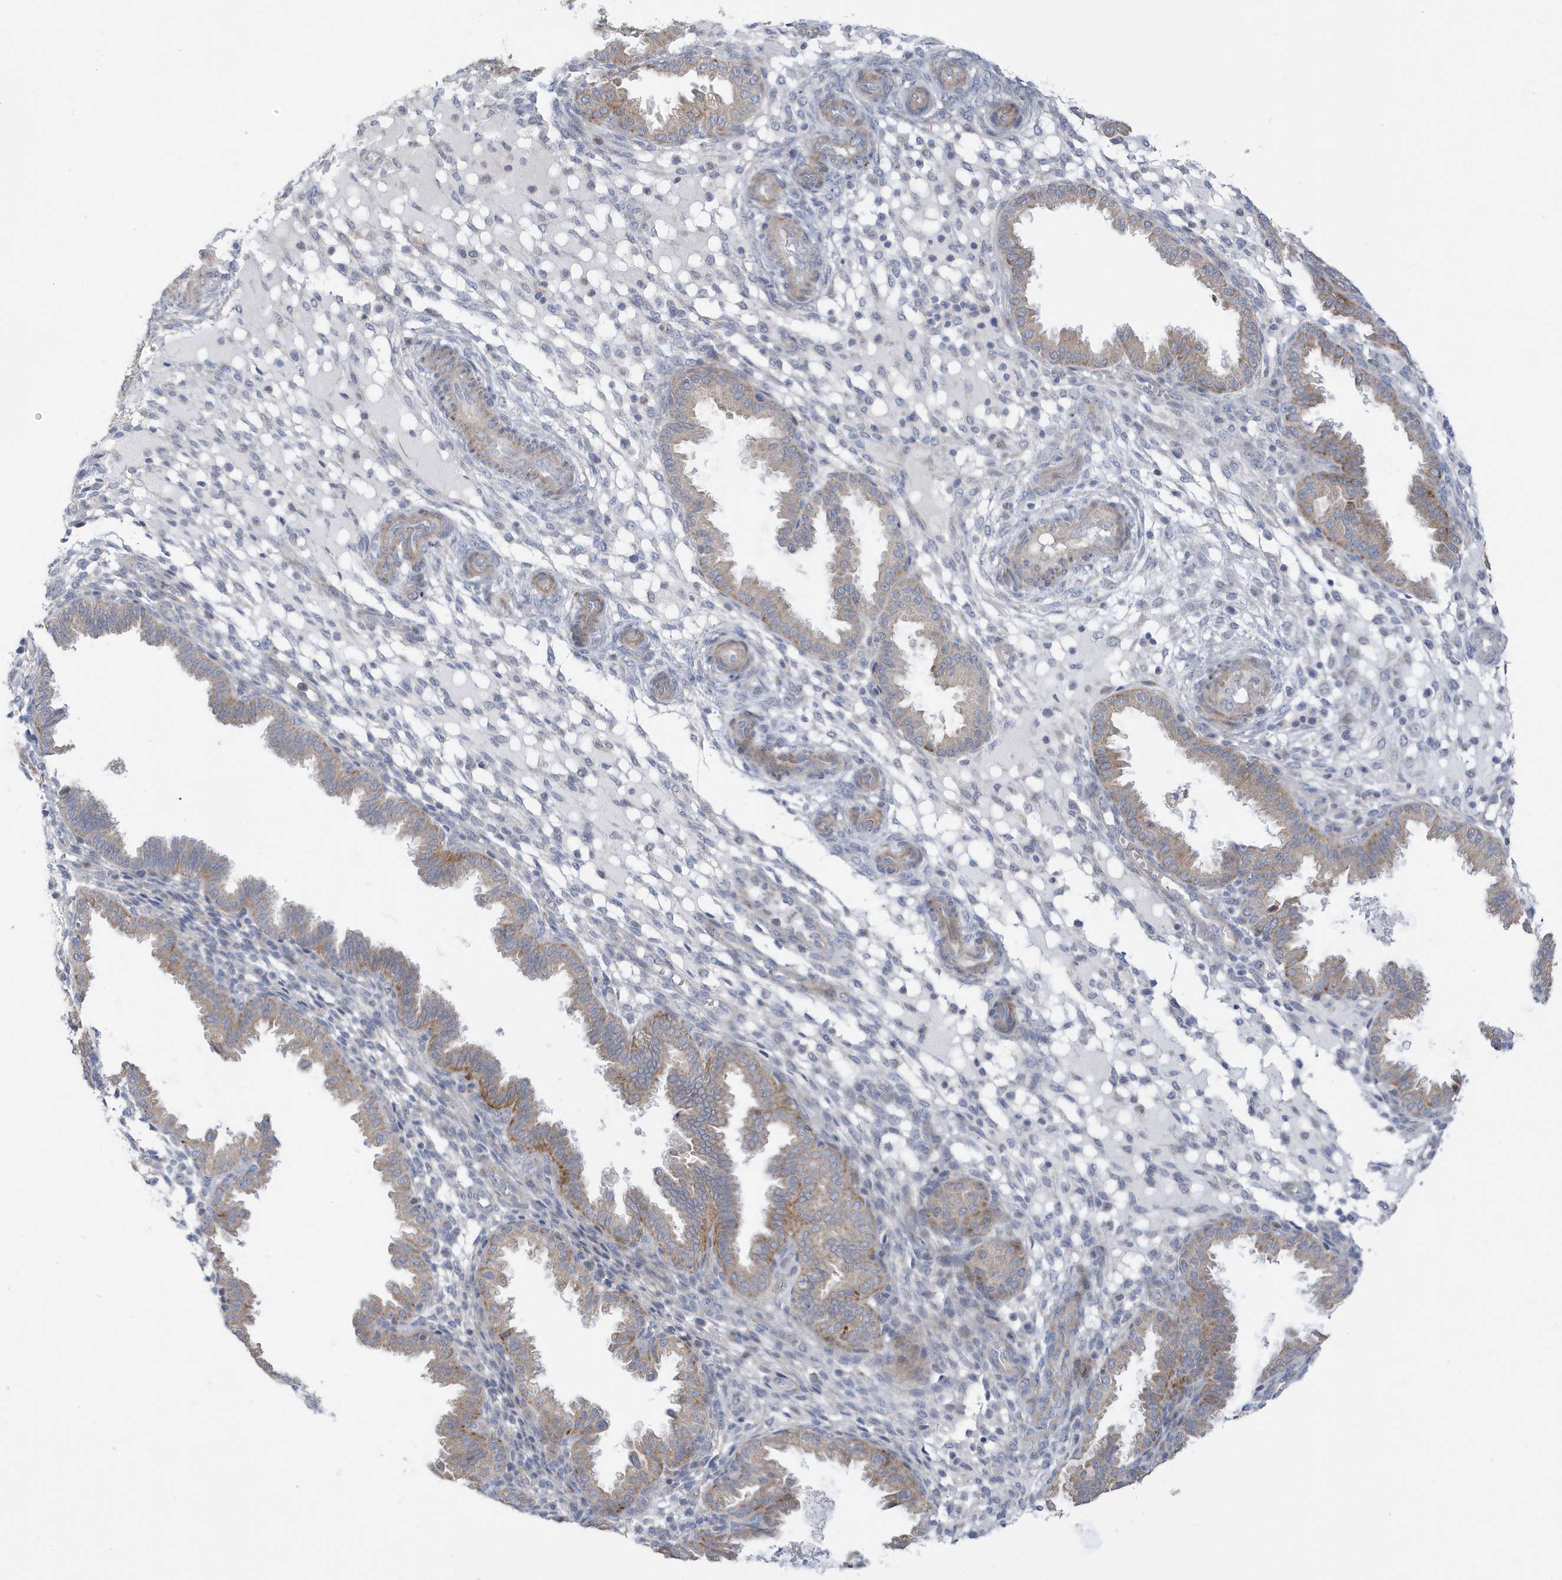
{"staining": {"intensity": "negative", "quantity": "none", "location": "none"}, "tissue": "endometrium", "cell_type": "Cells in endometrial stroma", "image_type": "normal", "snomed": [{"axis": "morphology", "description": "Normal tissue, NOS"}, {"axis": "topography", "description": "Endometrium"}], "caption": "A high-resolution image shows immunohistochemistry staining of benign endometrium, which reveals no significant positivity in cells in endometrial stroma.", "gene": "ATP13A5", "patient": {"sex": "female", "age": 33}}